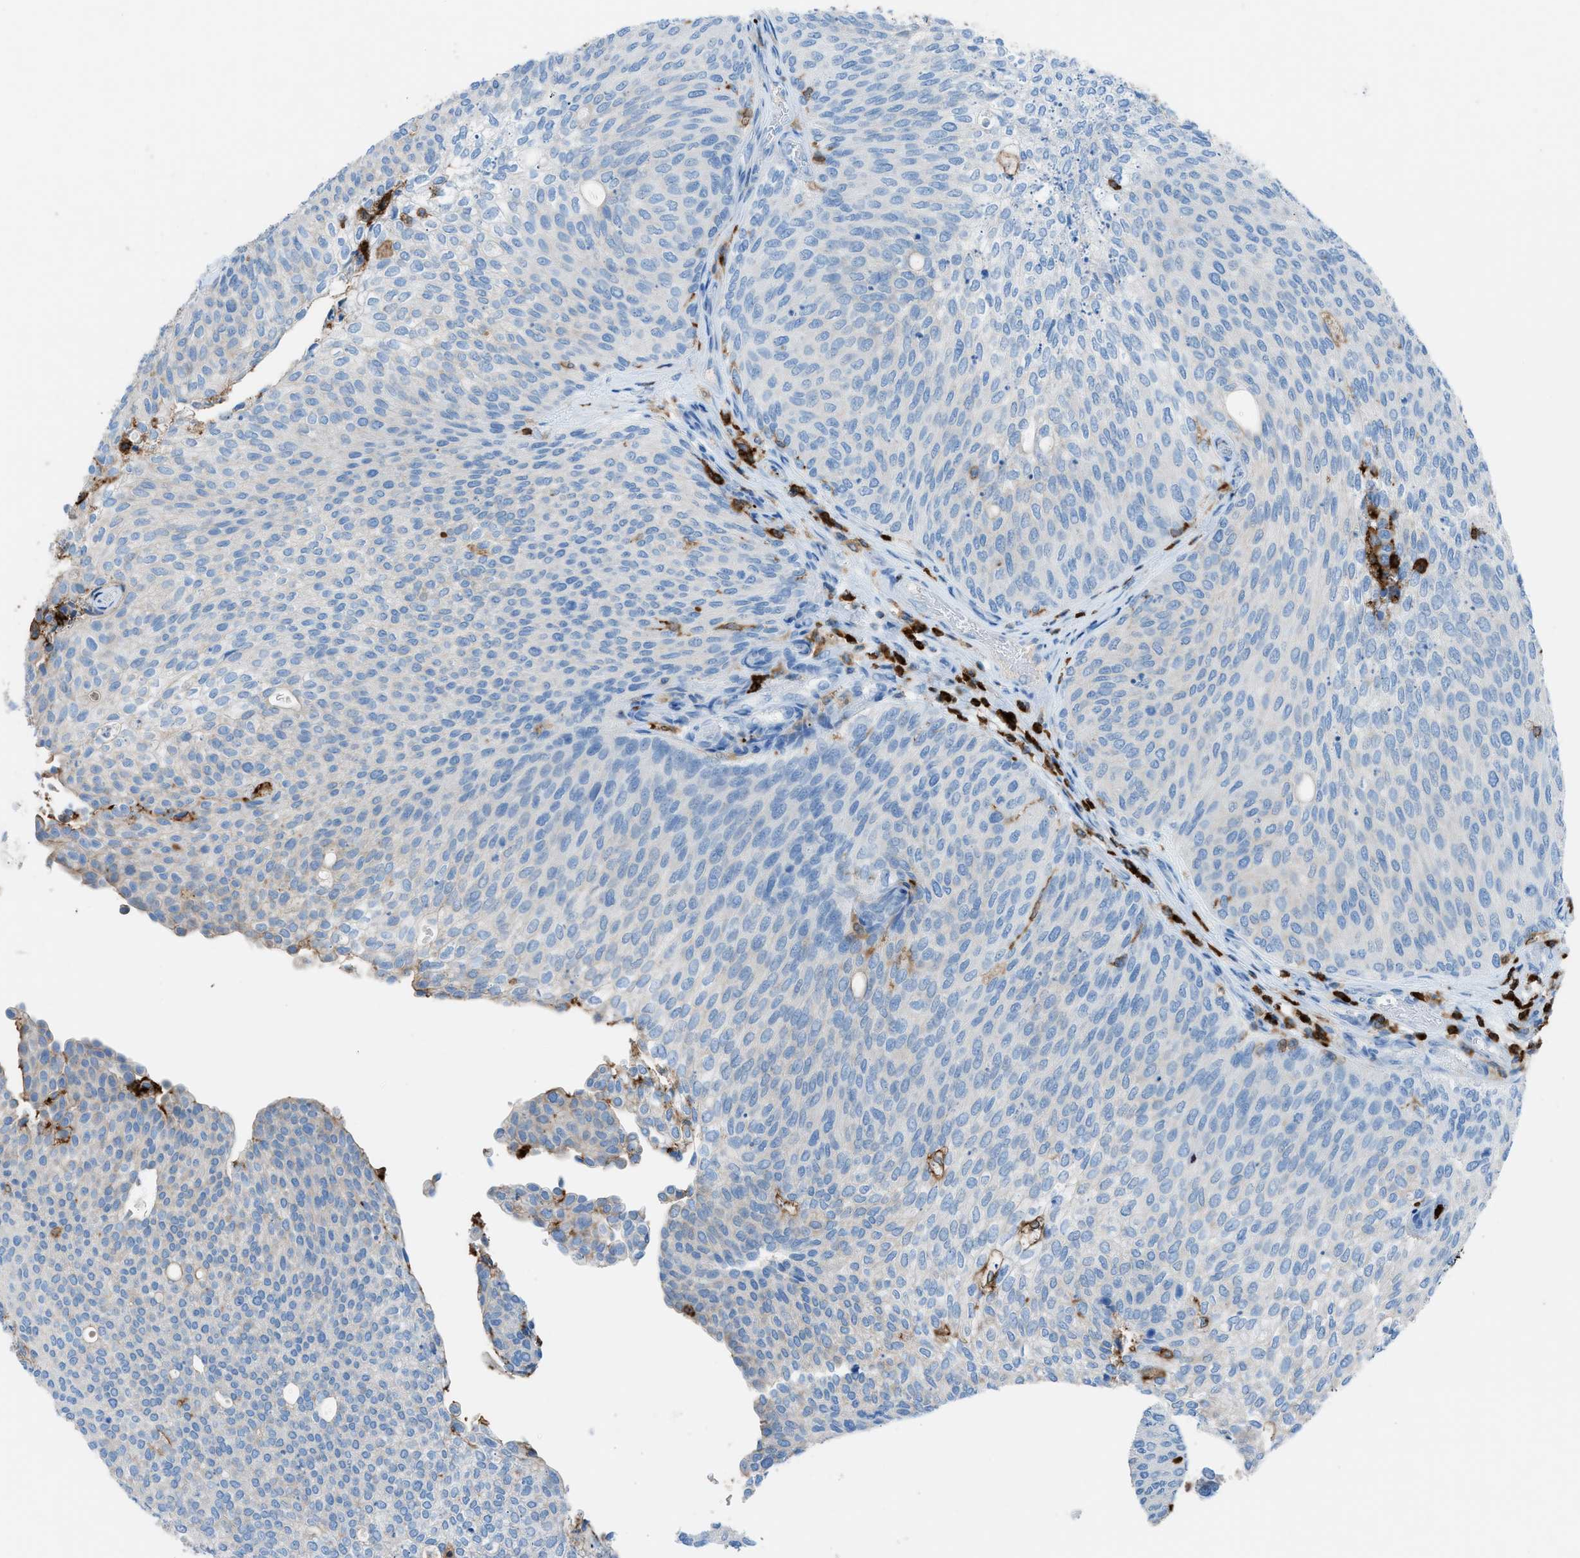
{"staining": {"intensity": "negative", "quantity": "none", "location": "none"}, "tissue": "urothelial cancer", "cell_type": "Tumor cells", "image_type": "cancer", "snomed": [{"axis": "morphology", "description": "Urothelial carcinoma, Low grade"}, {"axis": "topography", "description": "Urinary bladder"}], "caption": "Tumor cells show no significant protein positivity in urothelial cancer.", "gene": "ITGB2", "patient": {"sex": "female", "age": 79}}